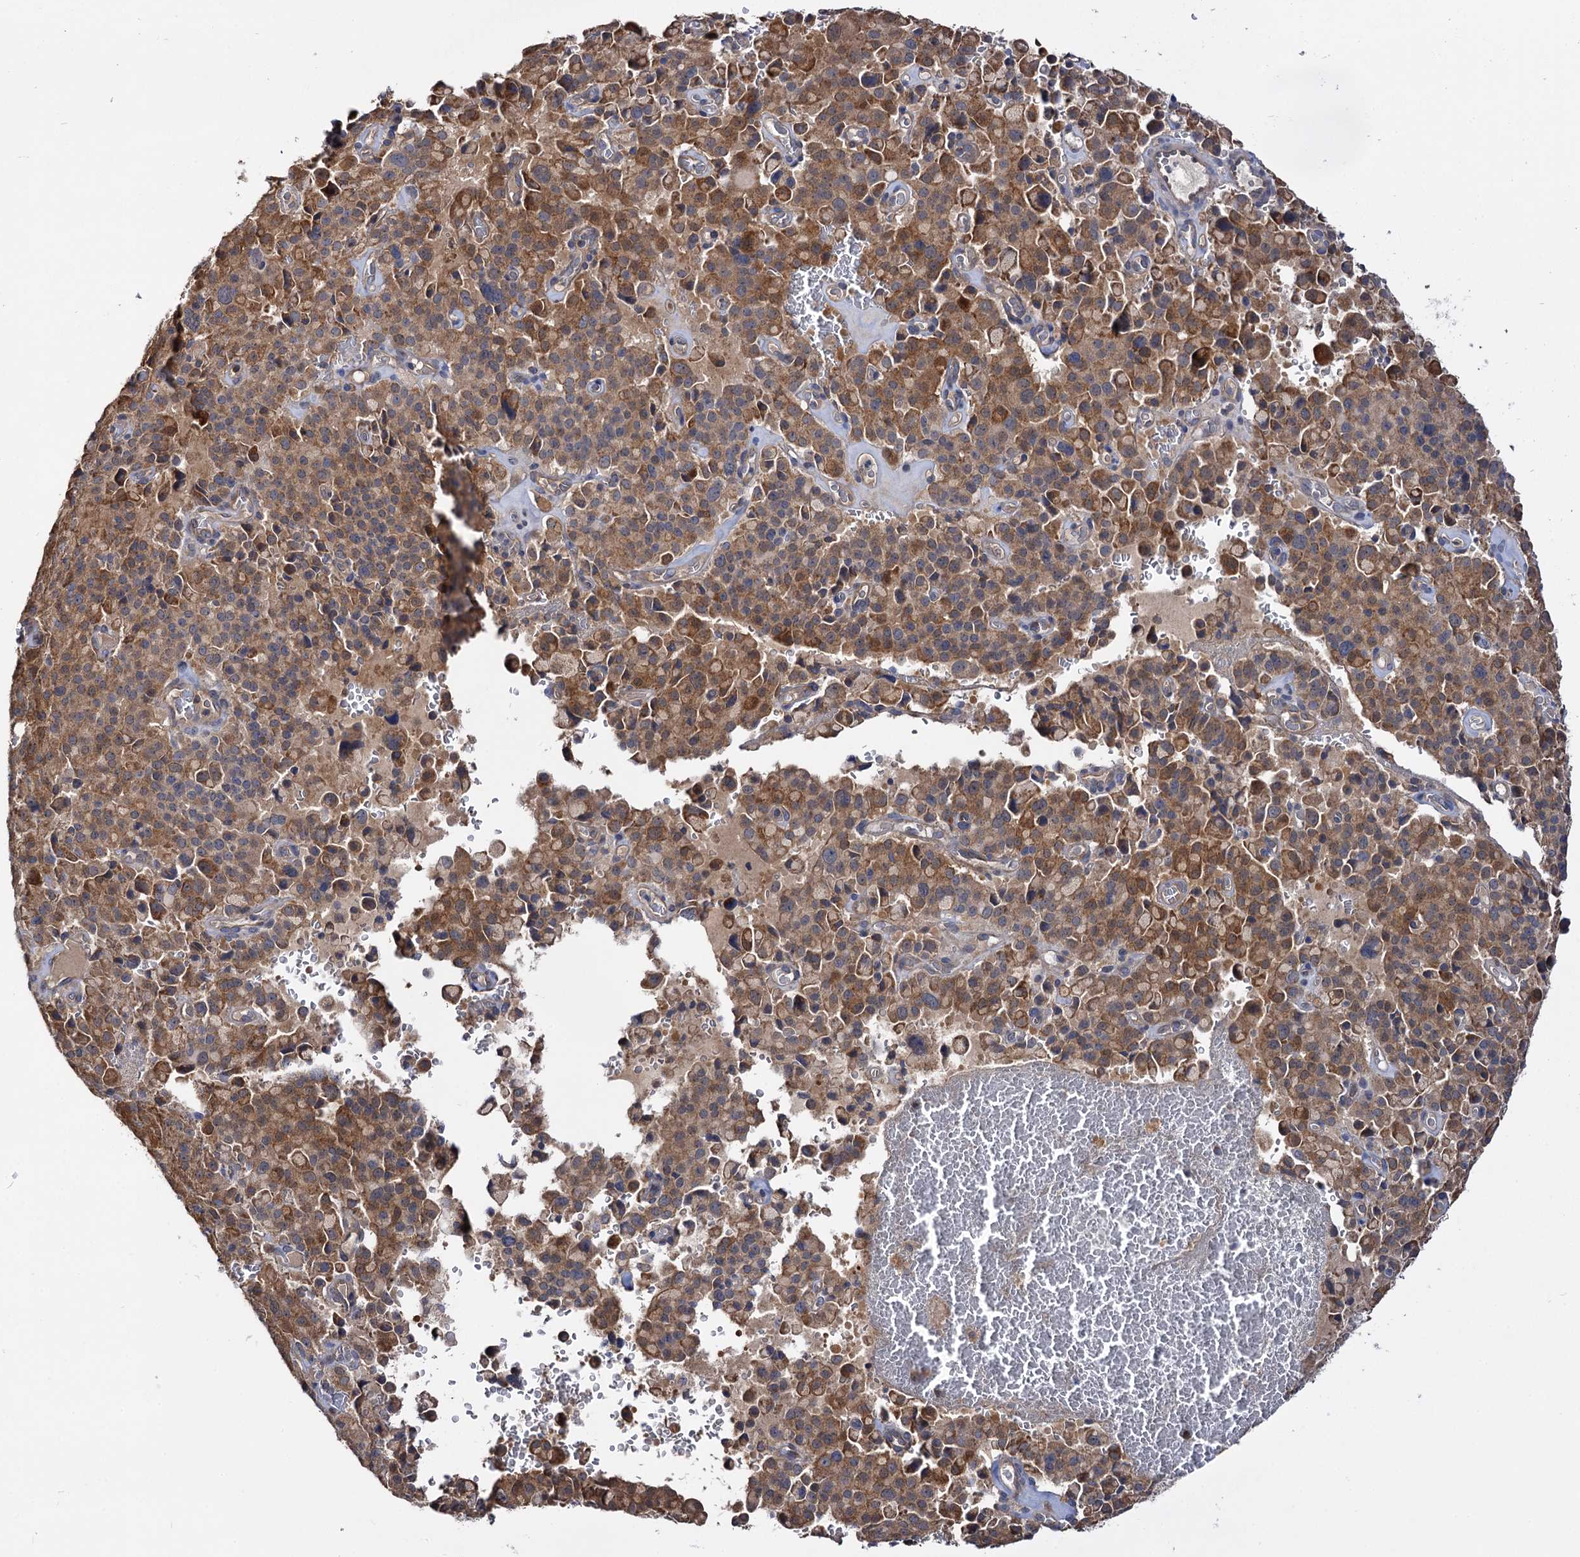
{"staining": {"intensity": "moderate", "quantity": ">75%", "location": "cytoplasmic/membranous"}, "tissue": "pancreatic cancer", "cell_type": "Tumor cells", "image_type": "cancer", "snomed": [{"axis": "morphology", "description": "Adenocarcinoma, NOS"}, {"axis": "topography", "description": "Pancreas"}], "caption": "IHC micrograph of neoplastic tissue: pancreatic cancer stained using IHC reveals medium levels of moderate protein expression localized specifically in the cytoplasmic/membranous of tumor cells, appearing as a cytoplasmic/membranous brown color.", "gene": "IDI1", "patient": {"sex": "male", "age": 65}}